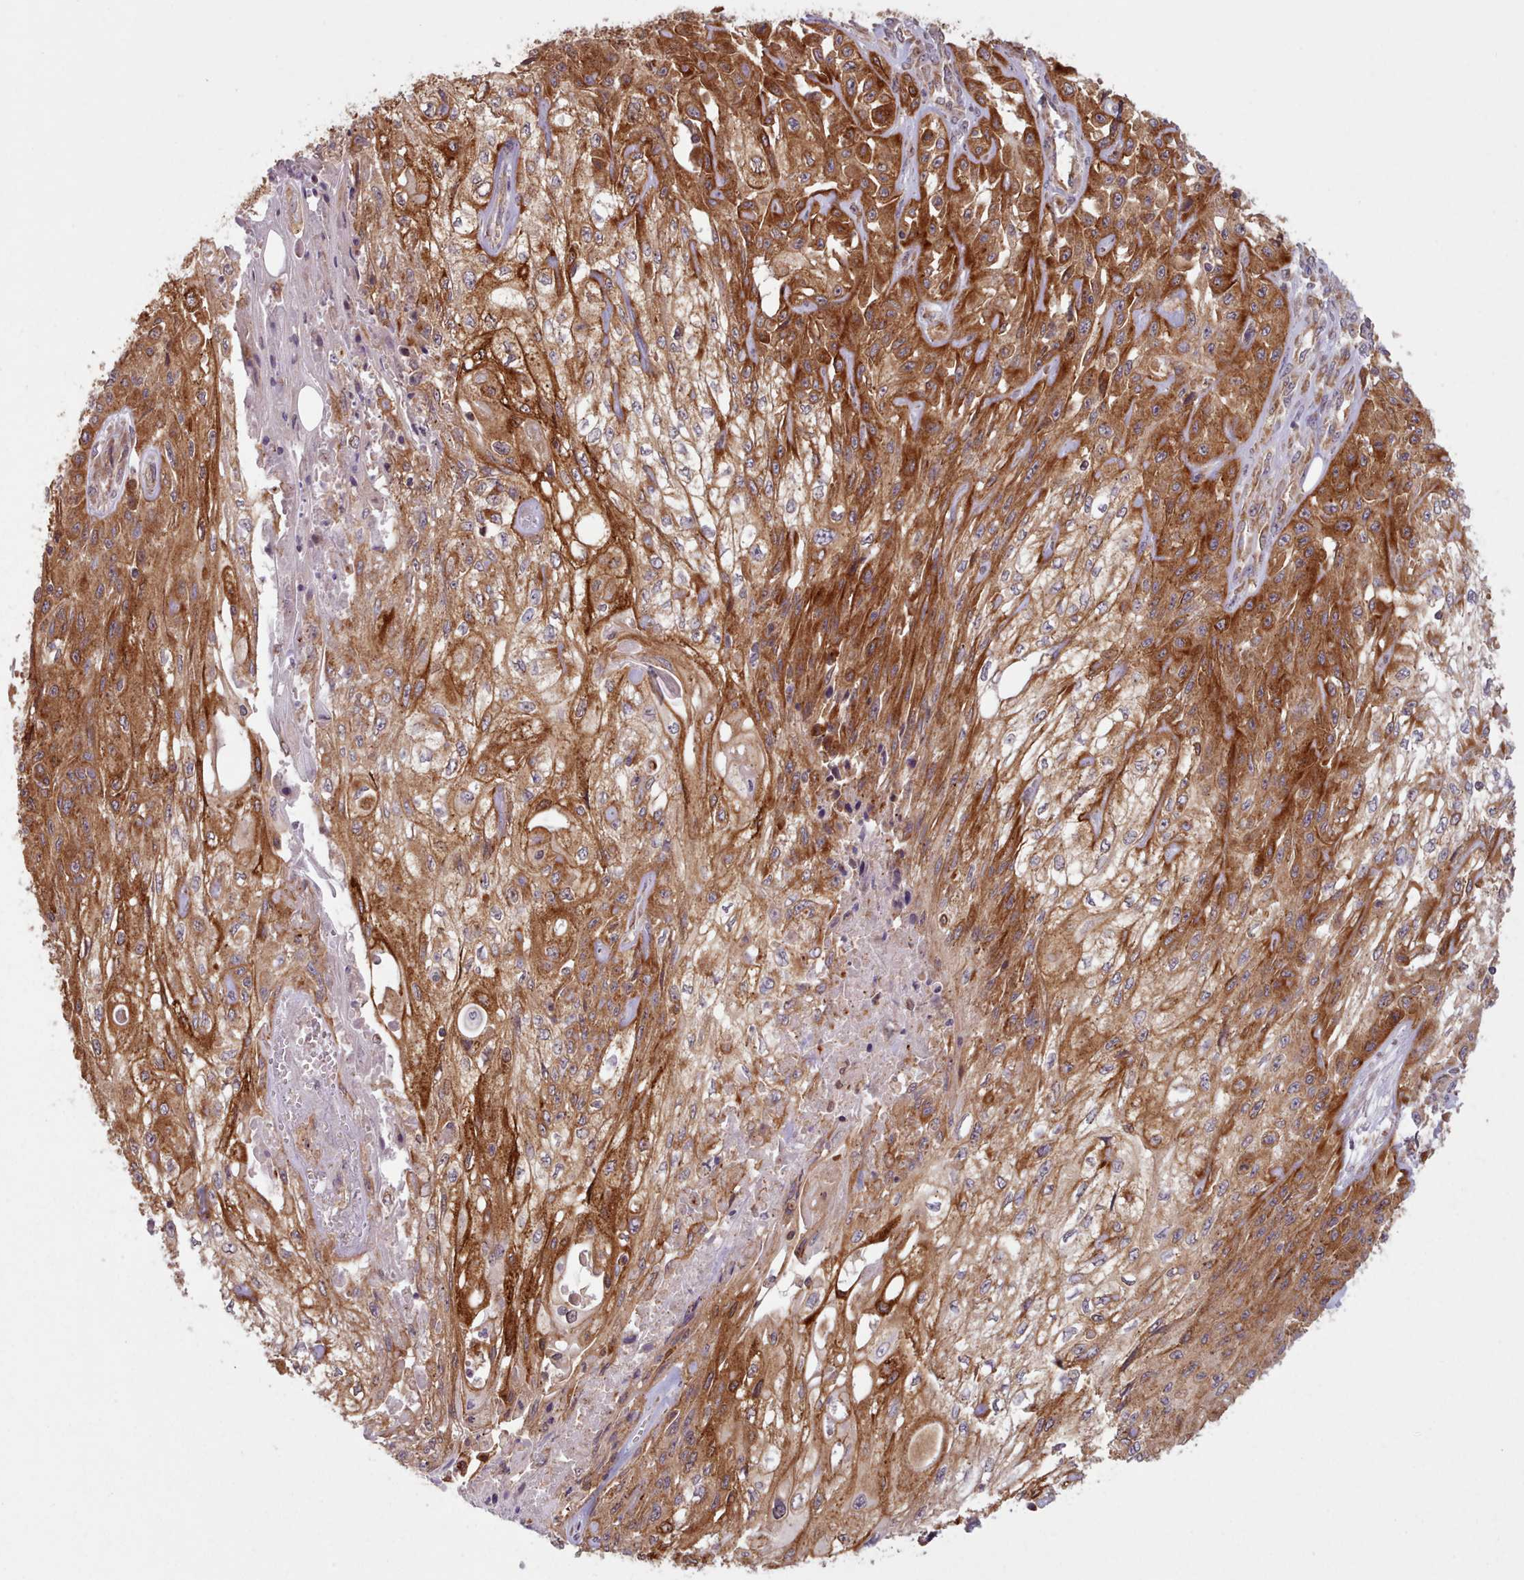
{"staining": {"intensity": "strong", "quantity": ">75%", "location": "cytoplasmic/membranous"}, "tissue": "skin cancer", "cell_type": "Tumor cells", "image_type": "cancer", "snomed": [{"axis": "morphology", "description": "Squamous cell carcinoma, NOS"}, {"axis": "morphology", "description": "Squamous cell carcinoma, metastatic, NOS"}, {"axis": "topography", "description": "Skin"}, {"axis": "topography", "description": "Lymph node"}], "caption": "Protein positivity by immunohistochemistry (IHC) shows strong cytoplasmic/membranous positivity in about >75% of tumor cells in skin cancer (squamous cell carcinoma).", "gene": "CRYBG1", "patient": {"sex": "male", "age": 75}}